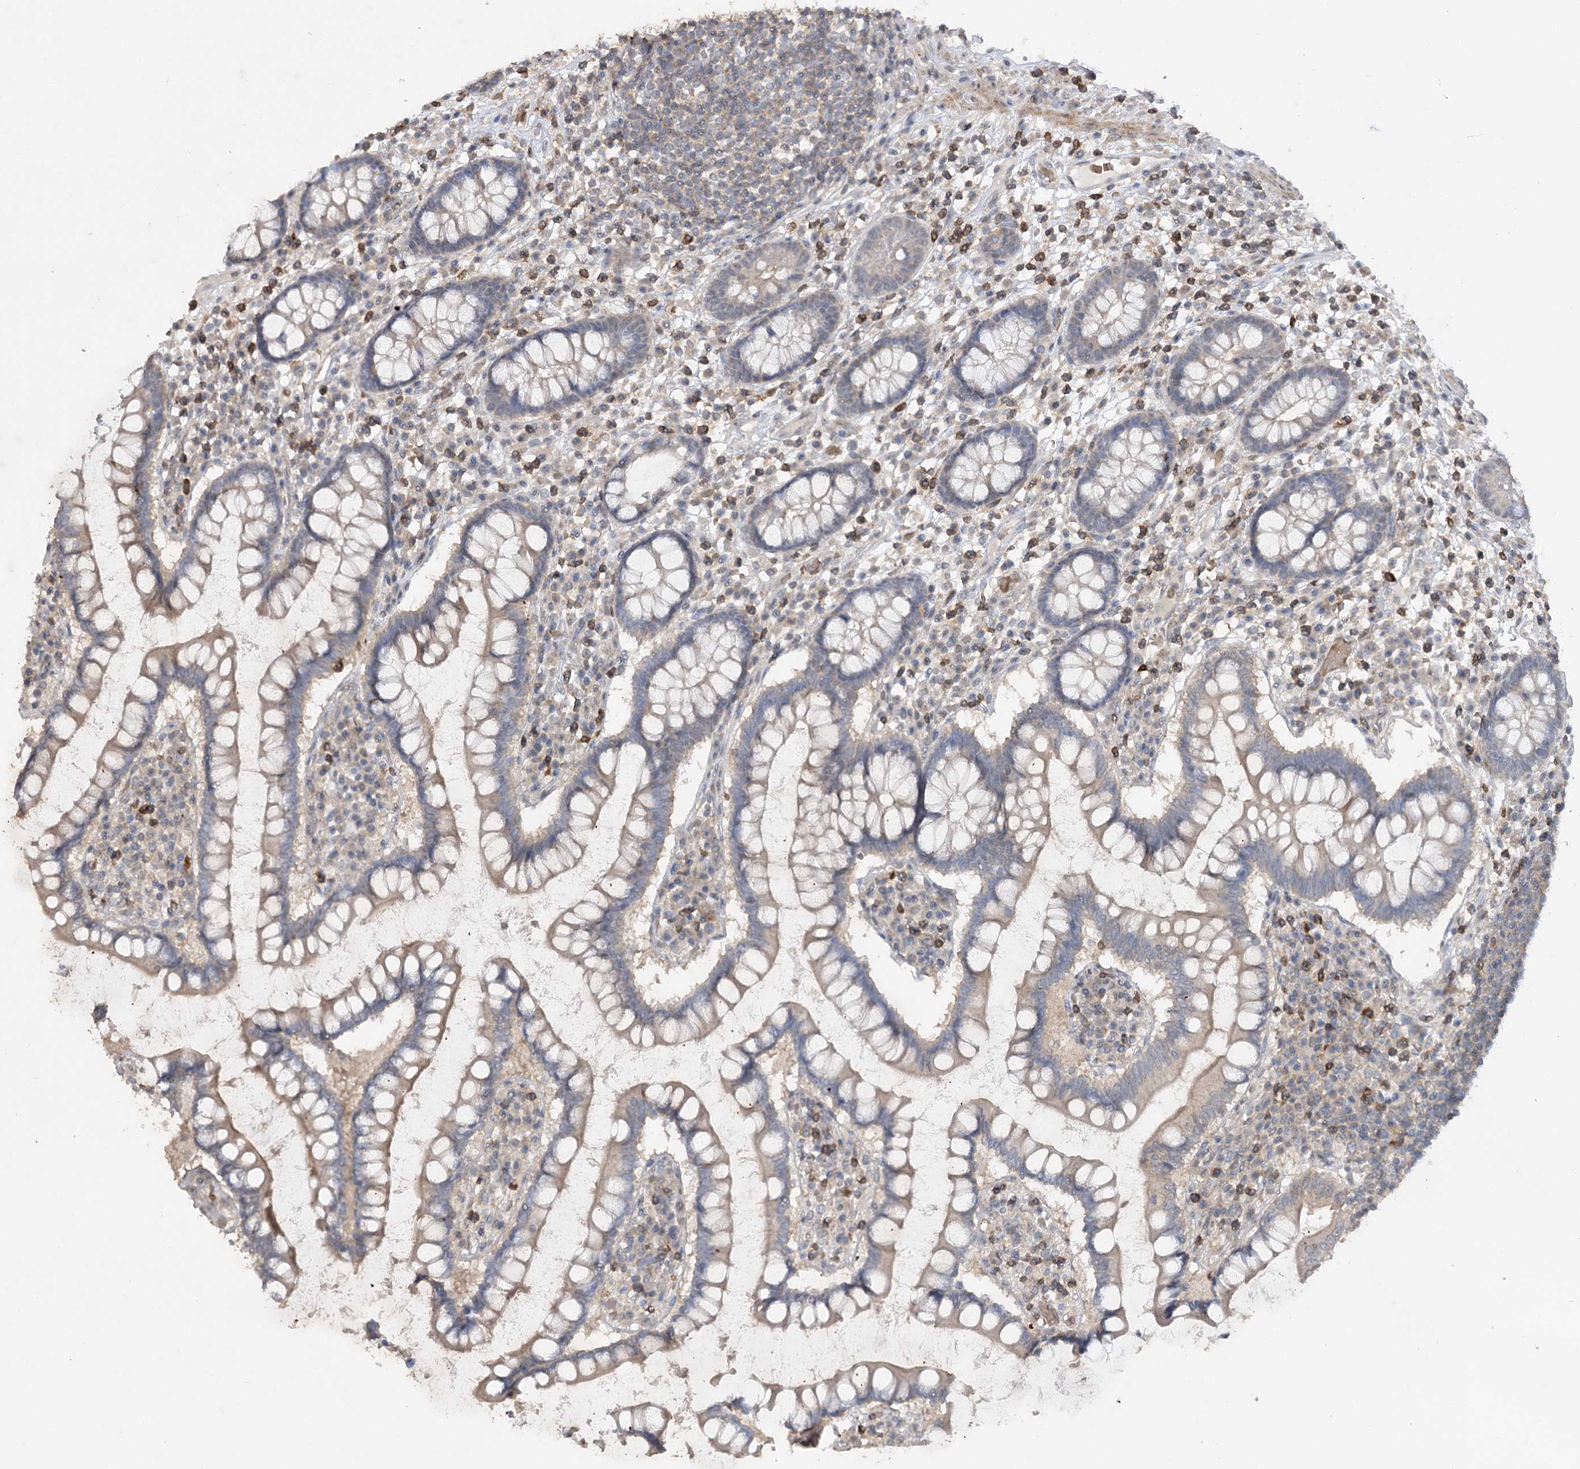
{"staining": {"intensity": "weak", "quantity": "25%-75%", "location": "cytoplasmic/membranous"}, "tissue": "colon", "cell_type": "Endothelial cells", "image_type": "normal", "snomed": [{"axis": "morphology", "description": "Normal tissue, NOS"}, {"axis": "topography", "description": "Colon"}], "caption": "A low amount of weak cytoplasmic/membranous expression is seen in approximately 25%-75% of endothelial cells in unremarkable colon. The staining is performed using DAB (3,3'-diaminobenzidine) brown chromogen to label protein expression. The nuclei are counter-stained blue using hematoxylin.", "gene": "TRAF3IP1", "patient": {"sex": "female", "age": 79}}